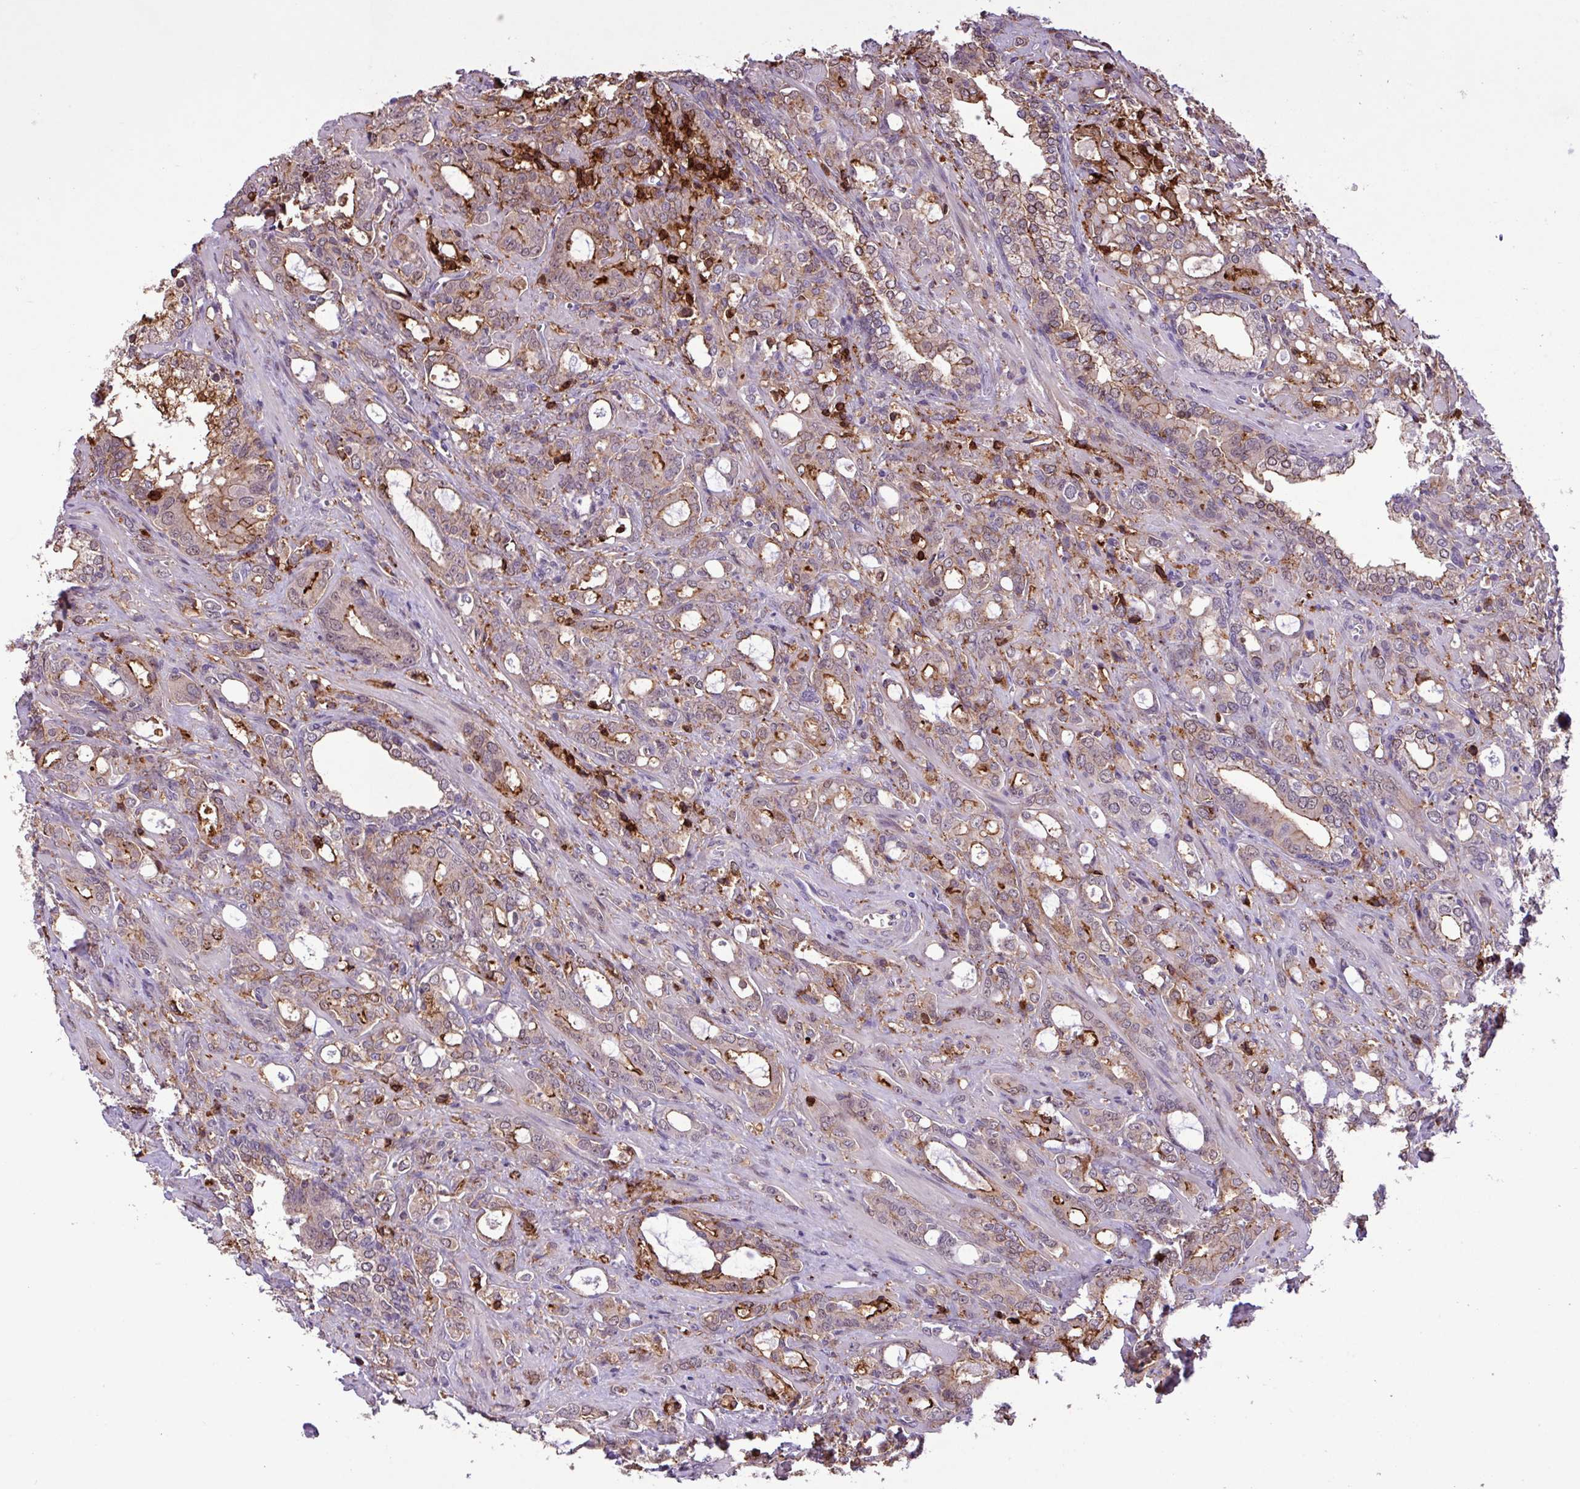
{"staining": {"intensity": "moderate", "quantity": "25%-75%", "location": "cytoplasmic/membranous"}, "tissue": "prostate cancer", "cell_type": "Tumor cells", "image_type": "cancer", "snomed": [{"axis": "morphology", "description": "Adenocarcinoma, High grade"}, {"axis": "topography", "description": "Prostate"}], "caption": "The micrograph shows a brown stain indicating the presence of a protein in the cytoplasmic/membranous of tumor cells in high-grade adenocarcinoma (prostate).", "gene": "RPP25L", "patient": {"sex": "male", "age": 72}}